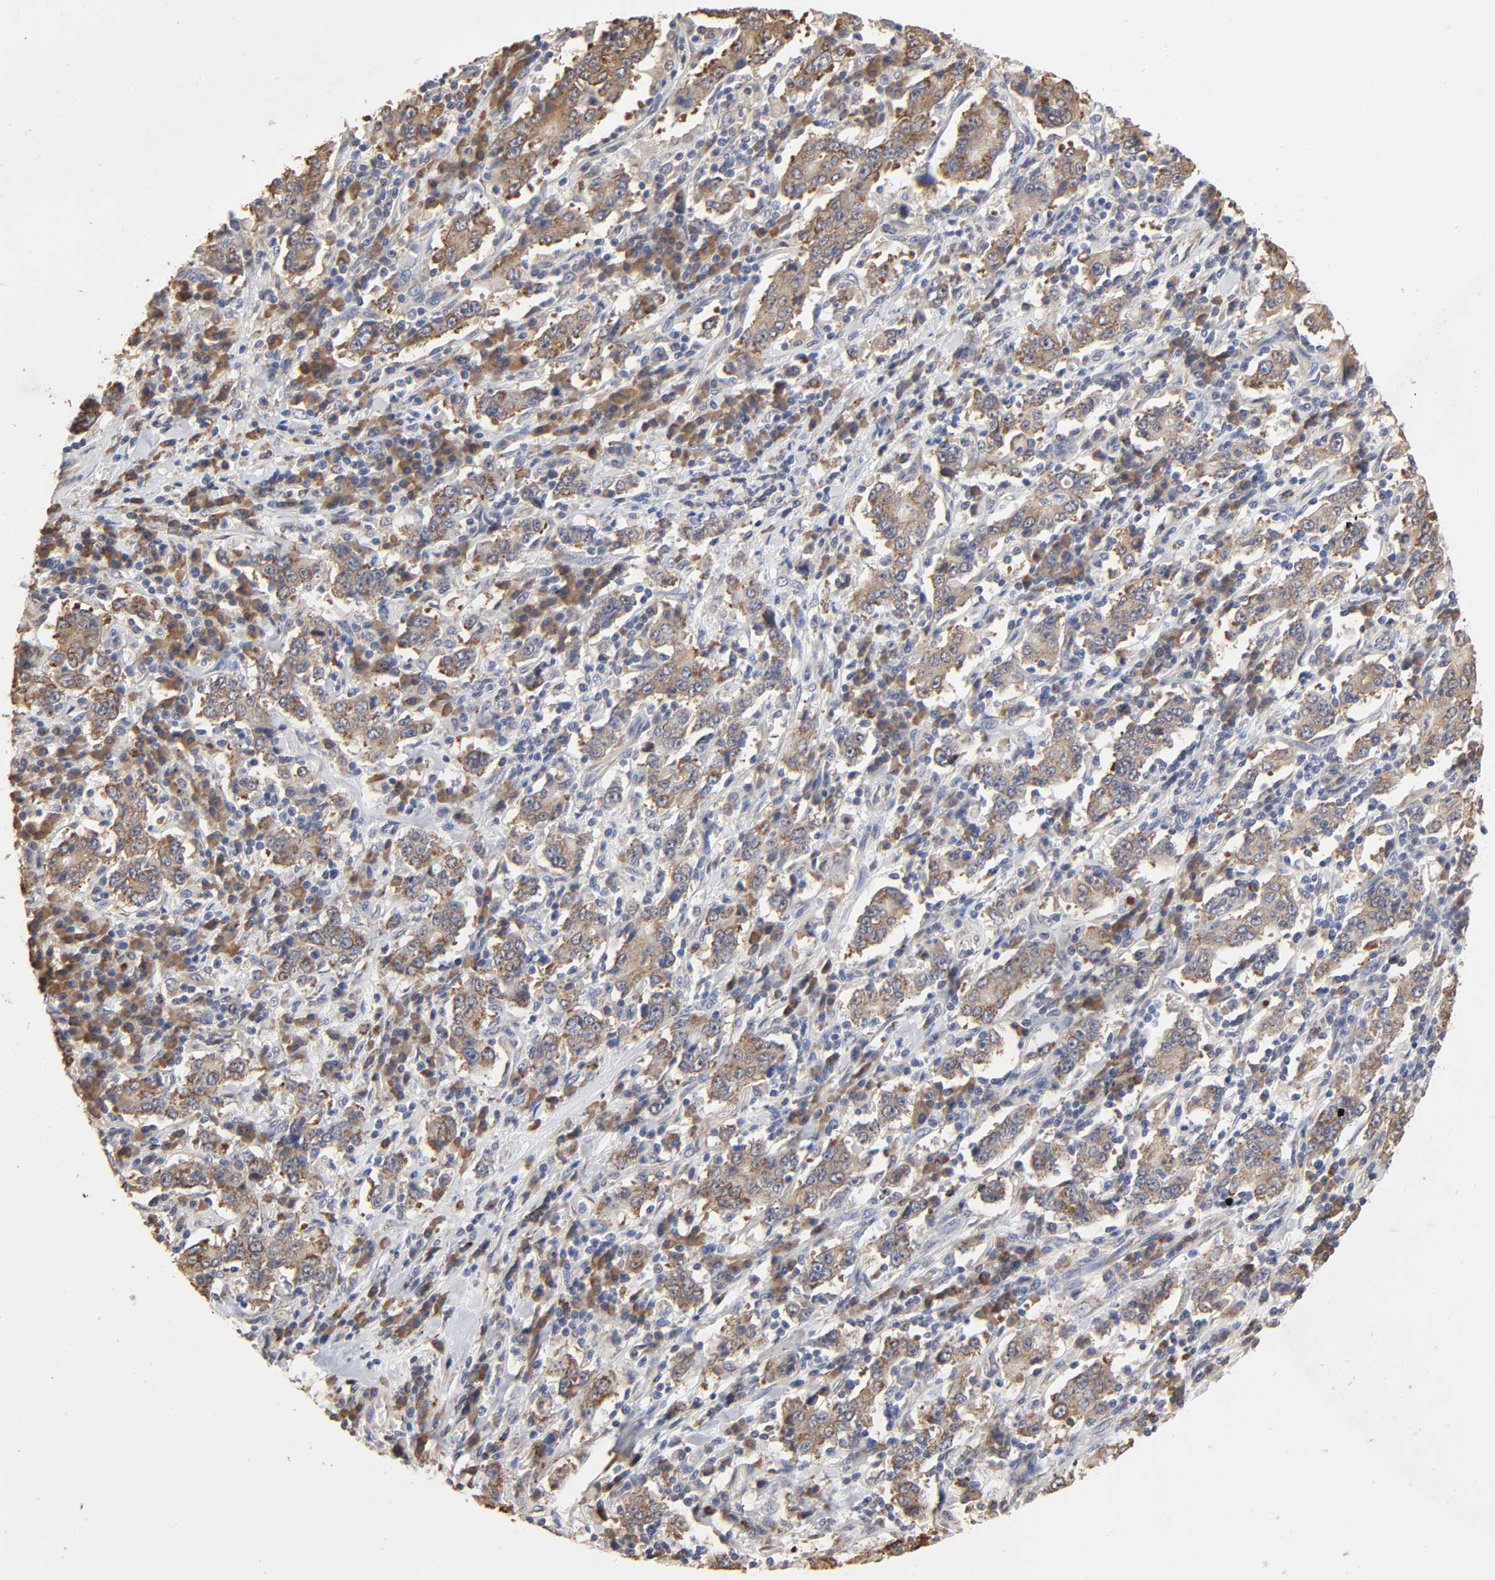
{"staining": {"intensity": "moderate", "quantity": ">75%", "location": "cytoplasmic/membranous"}, "tissue": "stomach cancer", "cell_type": "Tumor cells", "image_type": "cancer", "snomed": [{"axis": "morphology", "description": "Normal tissue, NOS"}, {"axis": "morphology", "description": "Adenocarcinoma, NOS"}, {"axis": "topography", "description": "Stomach, upper"}, {"axis": "topography", "description": "Stomach"}], "caption": "Immunohistochemical staining of human stomach adenocarcinoma reveals moderate cytoplasmic/membranous protein staining in about >75% of tumor cells. (IHC, brightfield microscopy, high magnification).", "gene": "CYCS", "patient": {"sex": "male", "age": 59}}